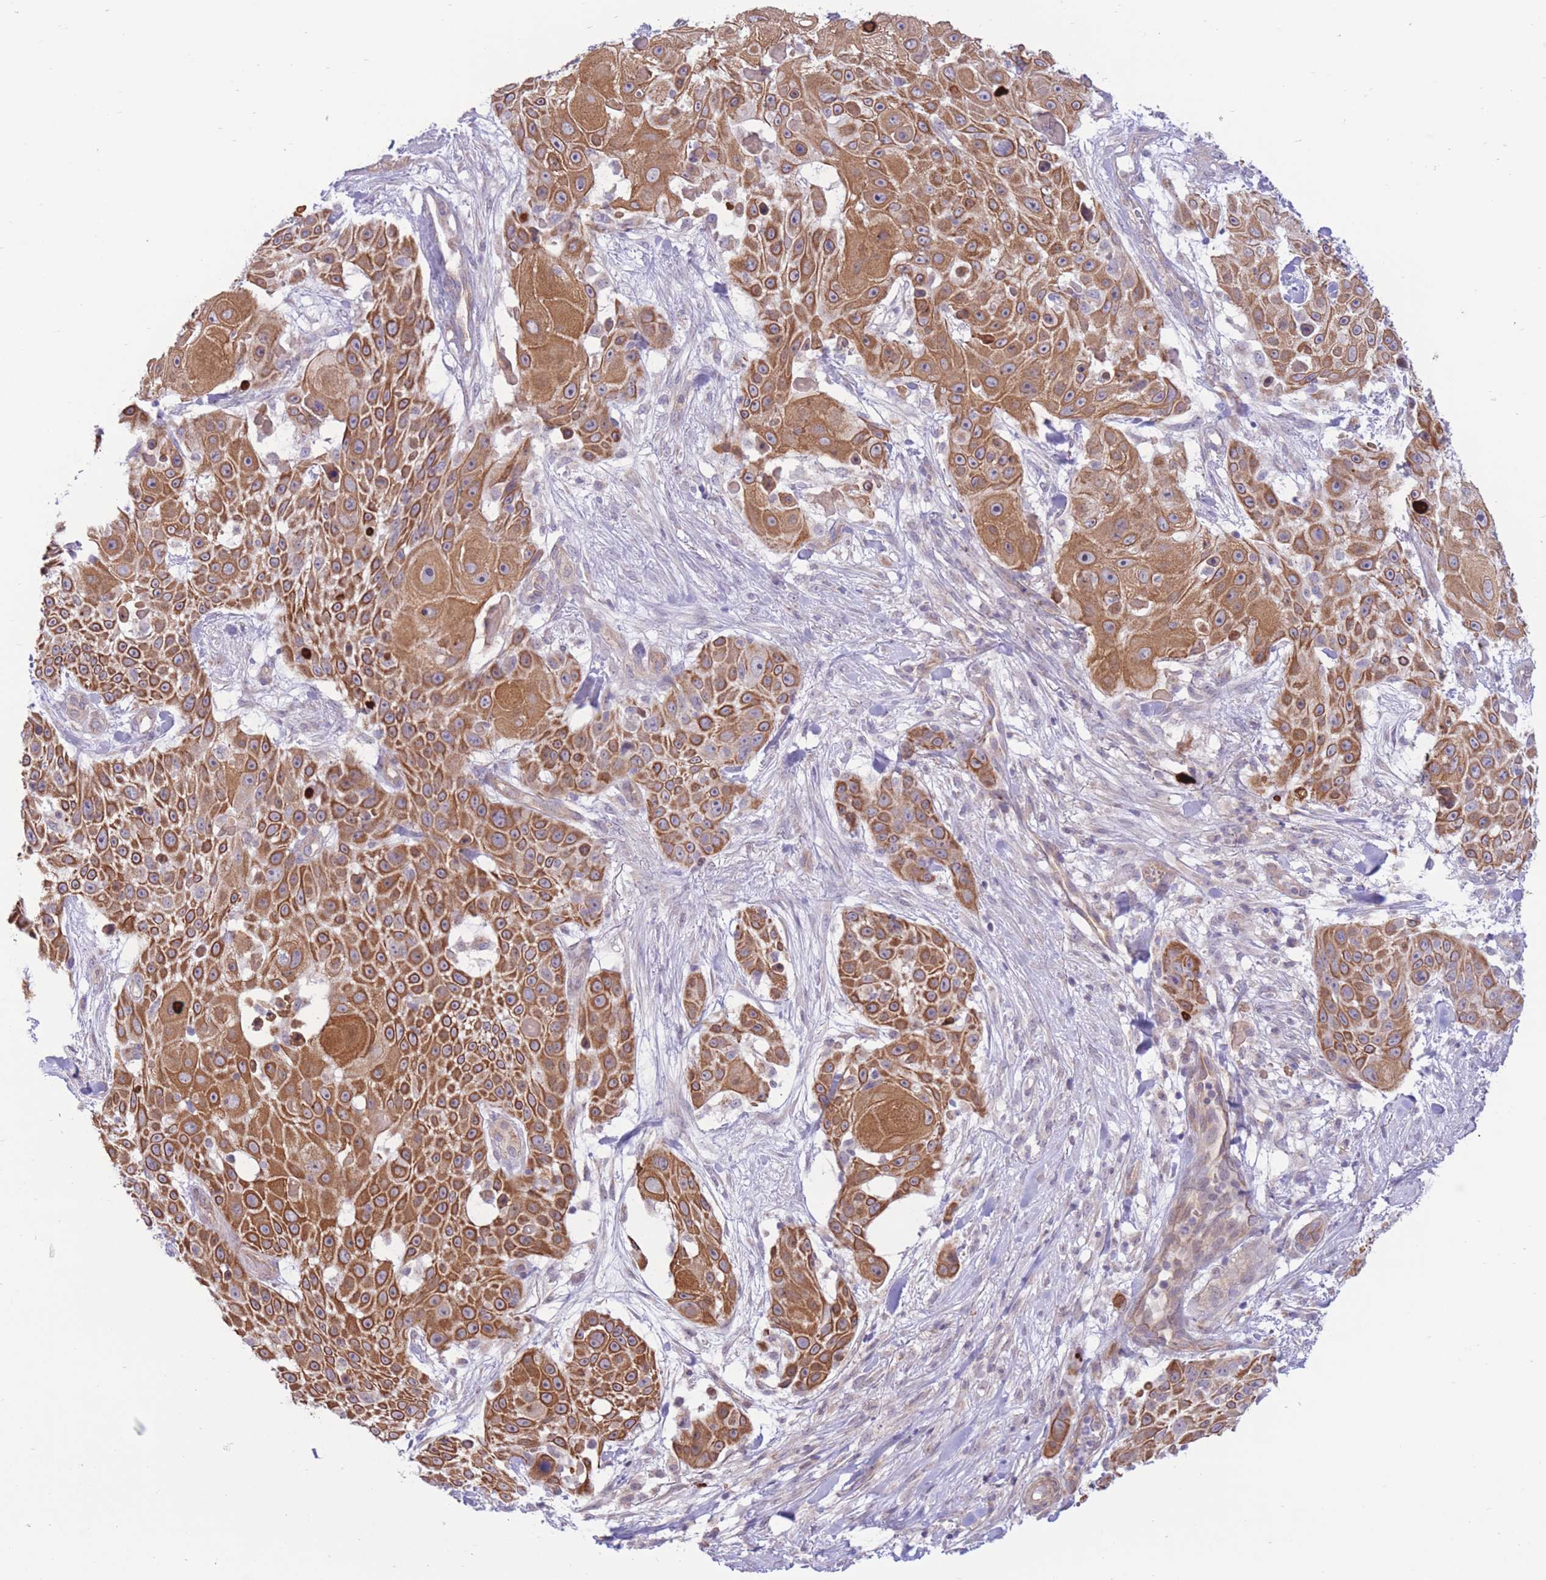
{"staining": {"intensity": "moderate", "quantity": ">75%", "location": "cytoplasmic/membranous"}, "tissue": "skin cancer", "cell_type": "Tumor cells", "image_type": "cancer", "snomed": [{"axis": "morphology", "description": "Squamous cell carcinoma, NOS"}, {"axis": "topography", "description": "Skin"}], "caption": "Immunohistochemical staining of human skin squamous cell carcinoma demonstrates medium levels of moderate cytoplasmic/membranous staining in approximately >75% of tumor cells.", "gene": "MRPS31", "patient": {"sex": "female", "age": 86}}